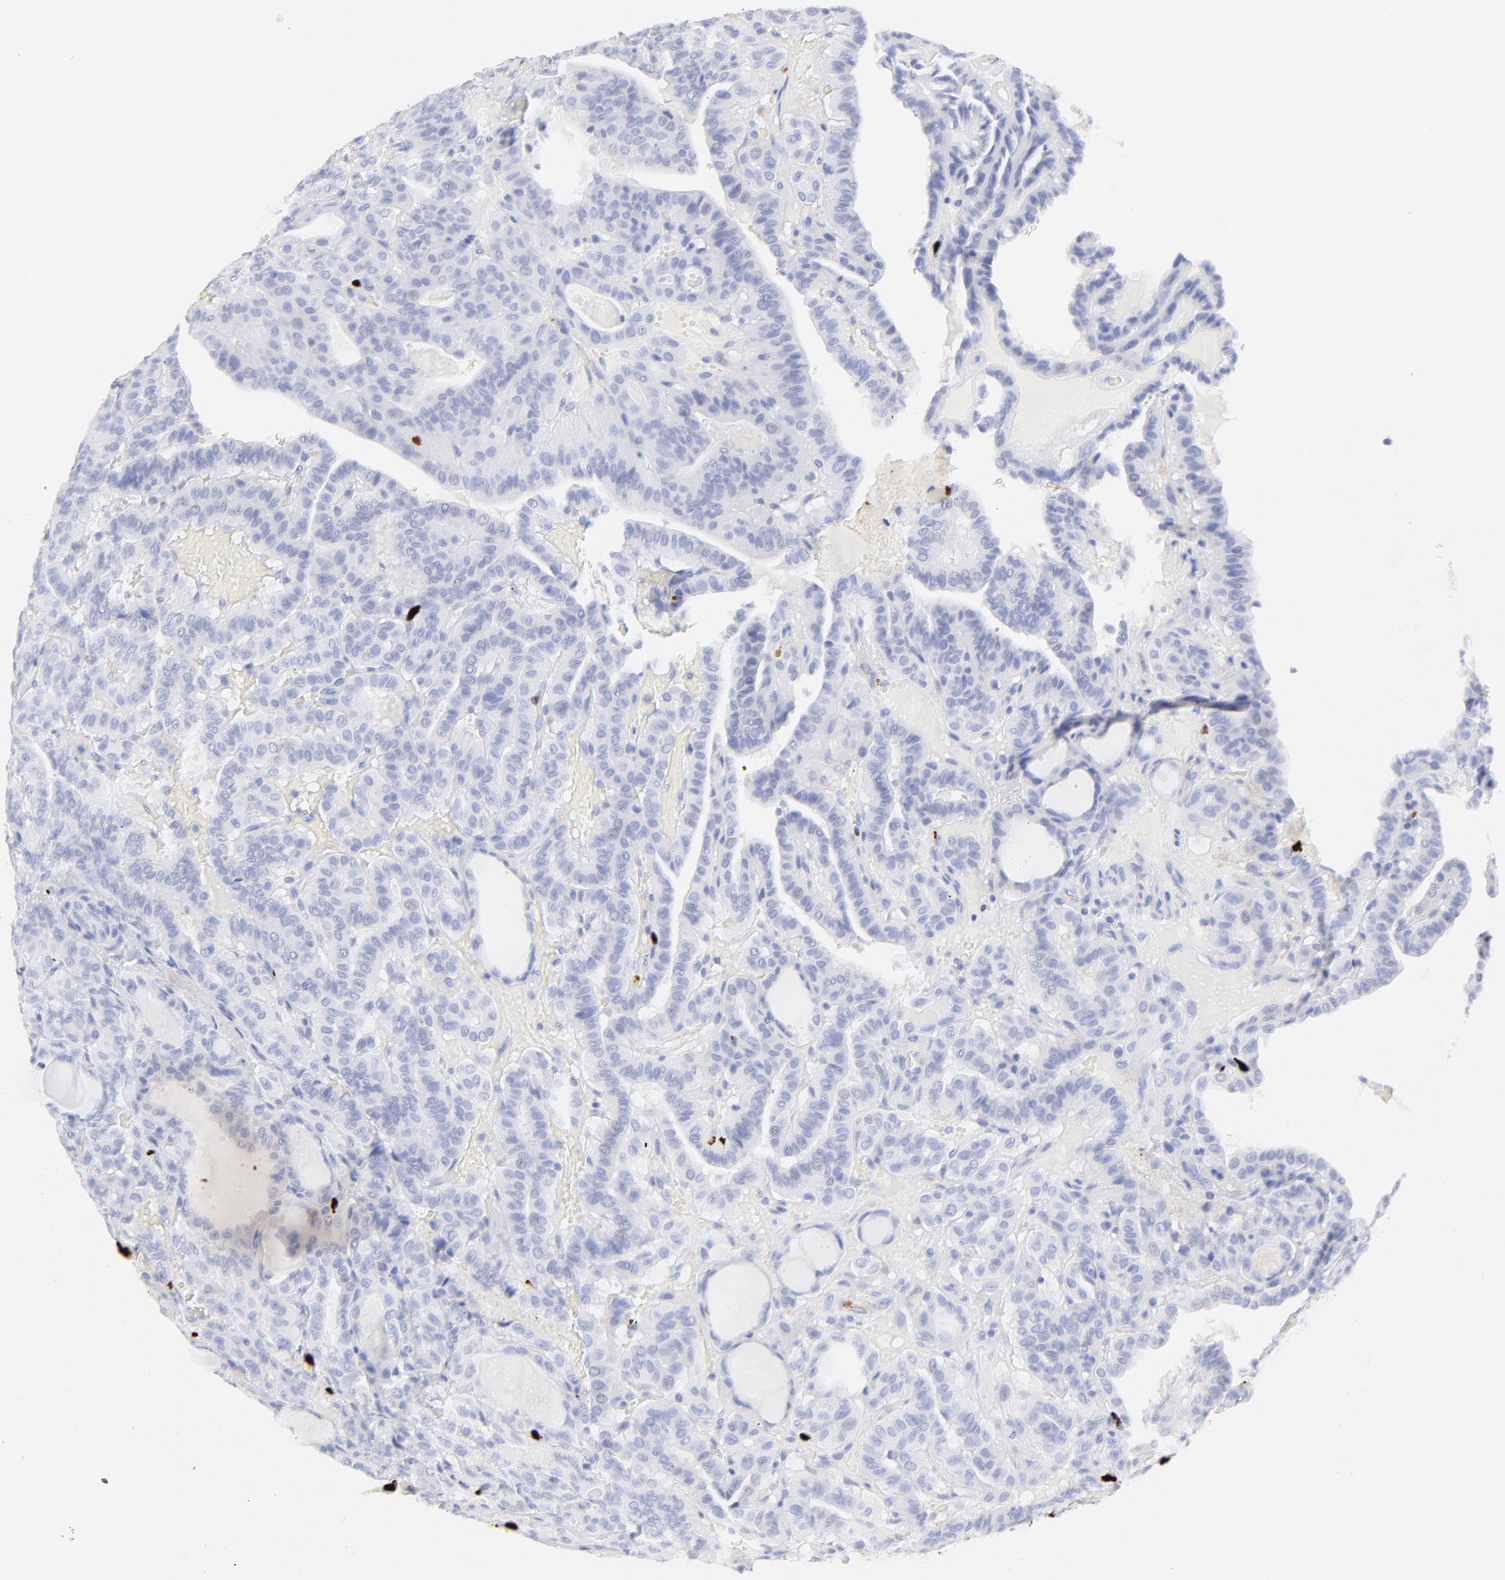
{"staining": {"intensity": "negative", "quantity": "none", "location": "none"}, "tissue": "thyroid cancer", "cell_type": "Tumor cells", "image_type": "cancer", "snomed": [{"axis": "morphology", "description": "Papillary adenocarcinoma, NOS"}, {"axis": "topography", "description": "Thyroid gland"}], "caption": "Immunohistochemistry (IHC) histopathology image of thyroid cancer stained for a protein (brown), which shows no expression in tumor cells.", "gene": "S100A12", "patient": {"sex": "male", "age": 77}}